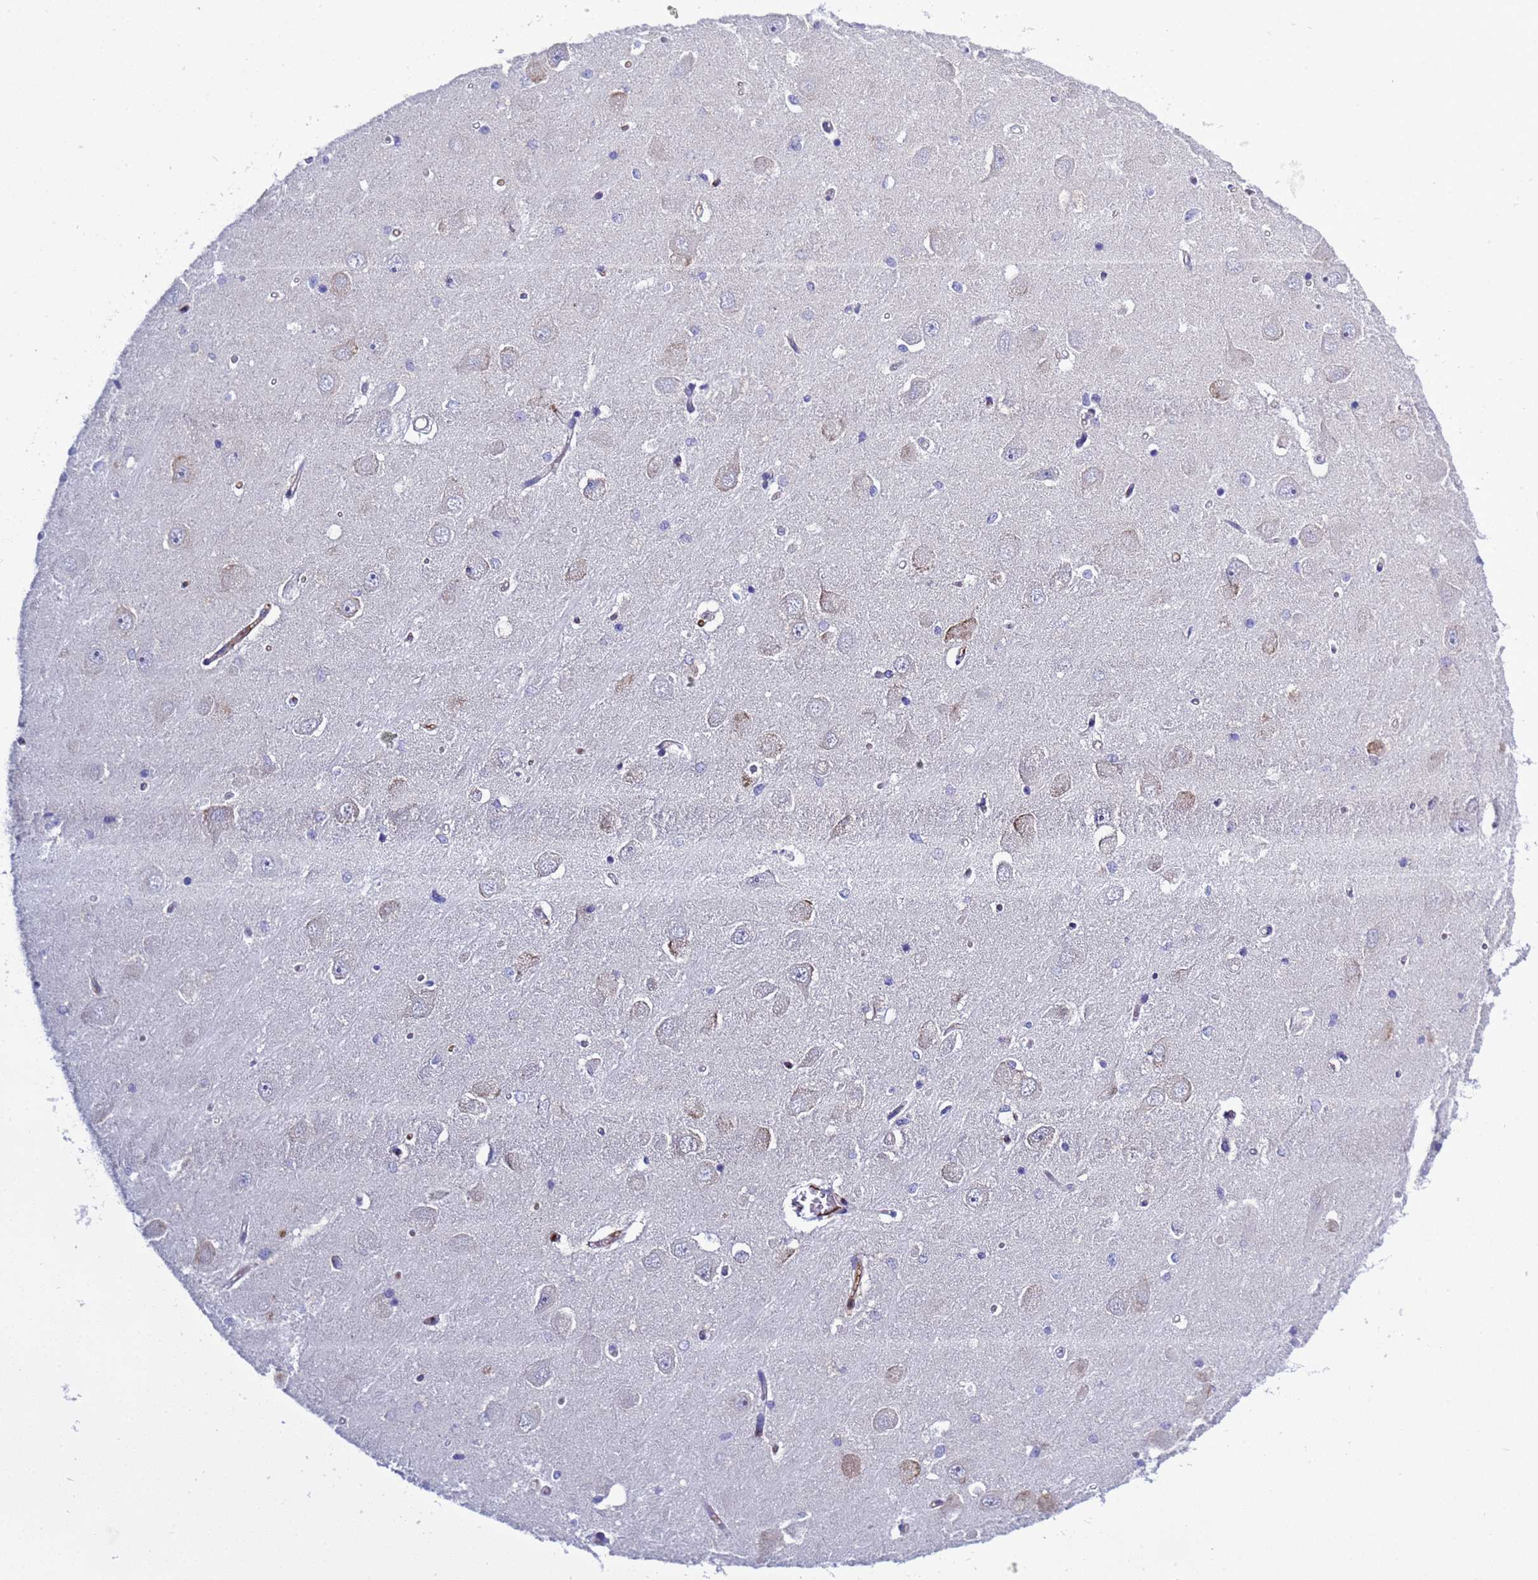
{"staining": {"intensity": "negative", "quantity": "none", "location": "none"}, "tissue": "hippocampus", "cell_type": "Glial cells", "image_type": "normal", "snomed": [{"axis": "morphology", "description": "Normal tissue, NOS"}, {"axis": "topography", "description": "Hippocampus"}], "caption": "This is a photomicrograph of immunohistochemistry (IHC) staining of benign hippocampus, which shows no expression in glial cells. (DAB immunohistochemistry (IHC) with hematoxylin counter stain).", "gene": "C4orf46", "patient": {"sex": "male", "age": 45}}